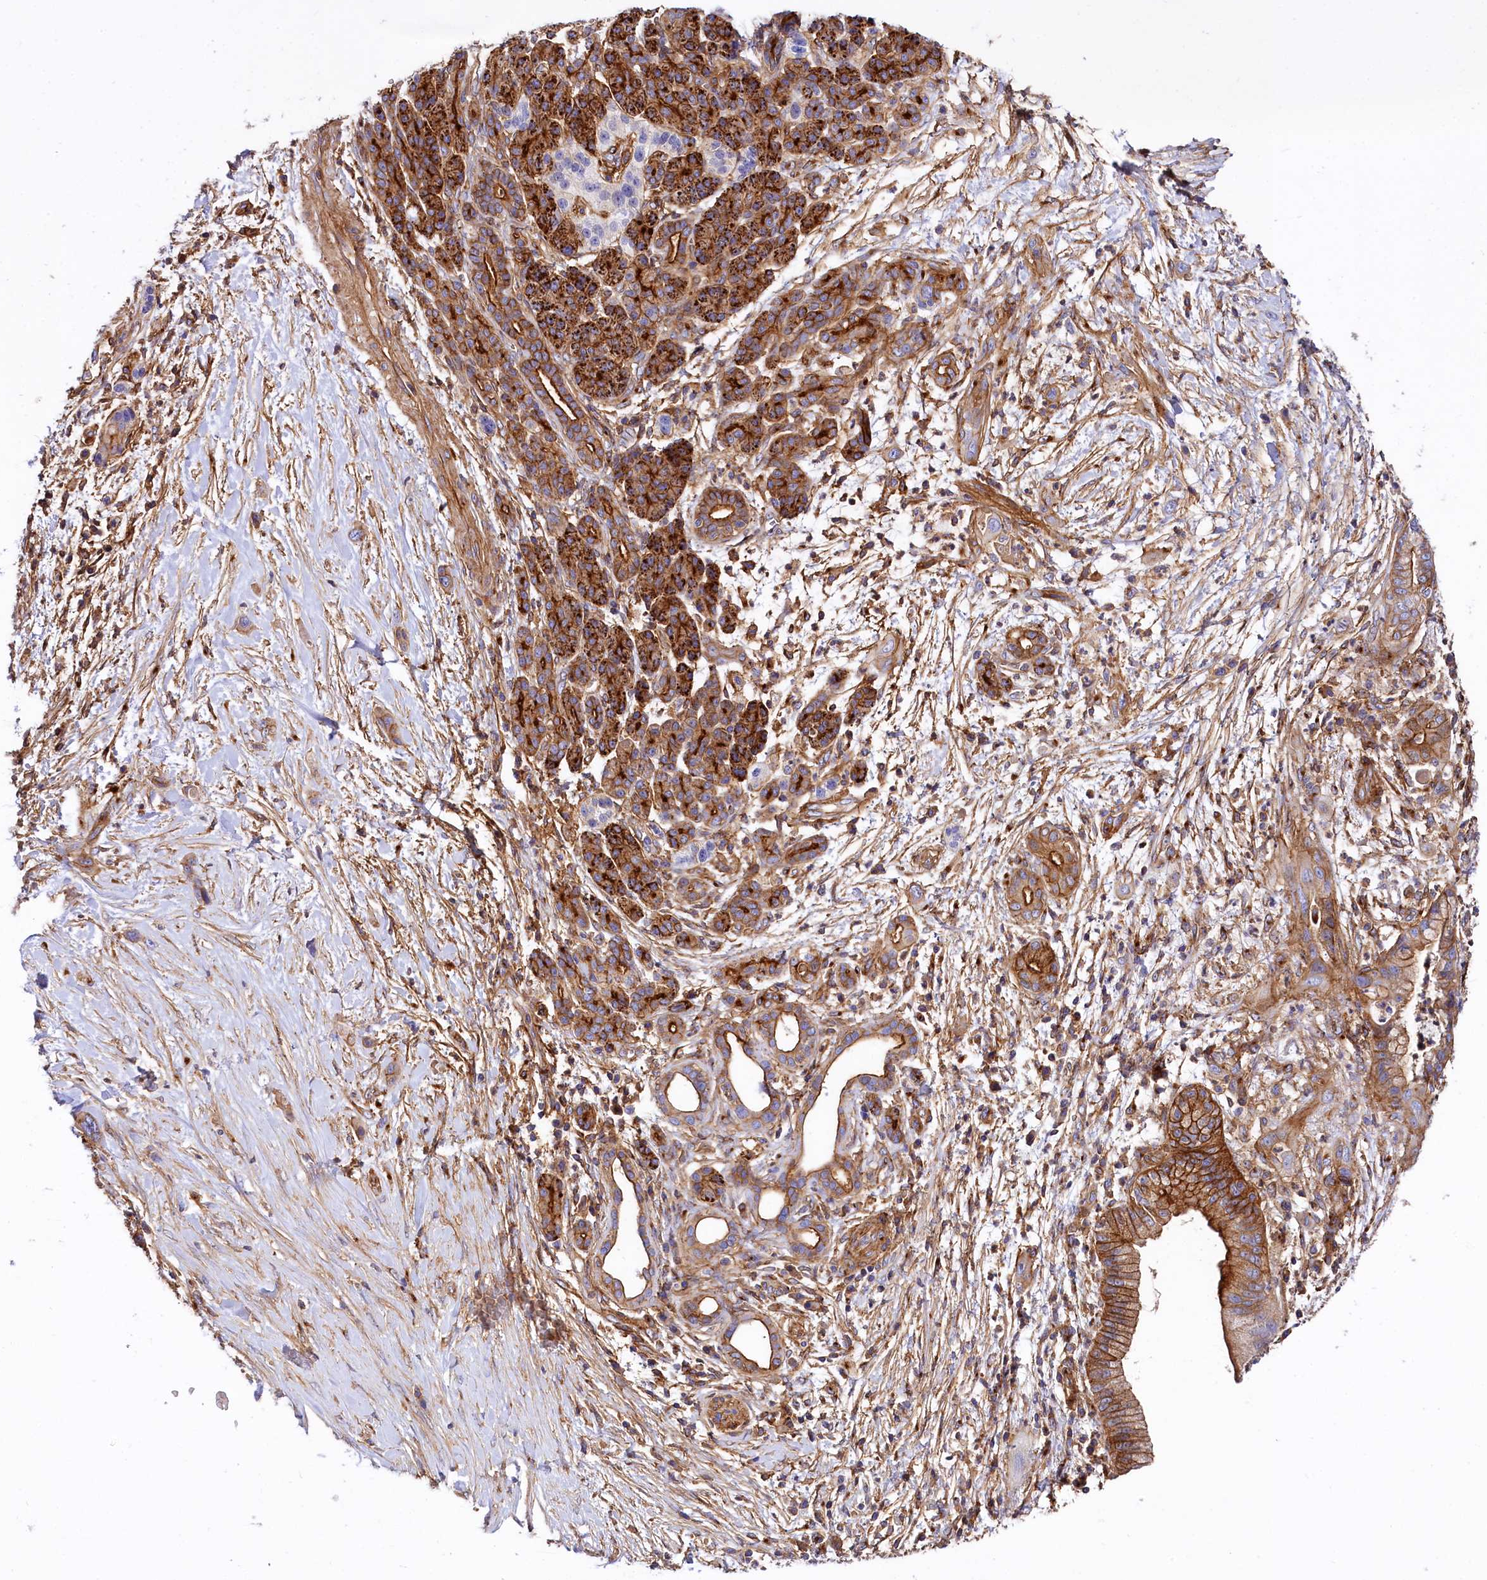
{"staining": {"intensity": "moderate", "quantity": ">75%", "location": "cytoplasmic/membranous"}, "tissue": "pancreatic cancer", "cell_type": "Tumor cells", "image_type": "cancer", "snomed": [{"axis": "morphology", "description": "Adenocarcinoma, NOS"}, {"axis": "topography", "description": "Pancreas"}], "caption": "DAB (3,3'-diaminobenzidine) immunohistochemical staining of human pancreatic cancer (adenocarcinoma) demonstrates moderate cytoplasmic/membranous protein staining in approximately >75% of tumor cells. (DAB (3,3'-diaminobenzidine) IHC, brown staining for protein, blue staining for nuclei).", "gene": "ANO6", "patient": {"sex": "male", "age": 59}}